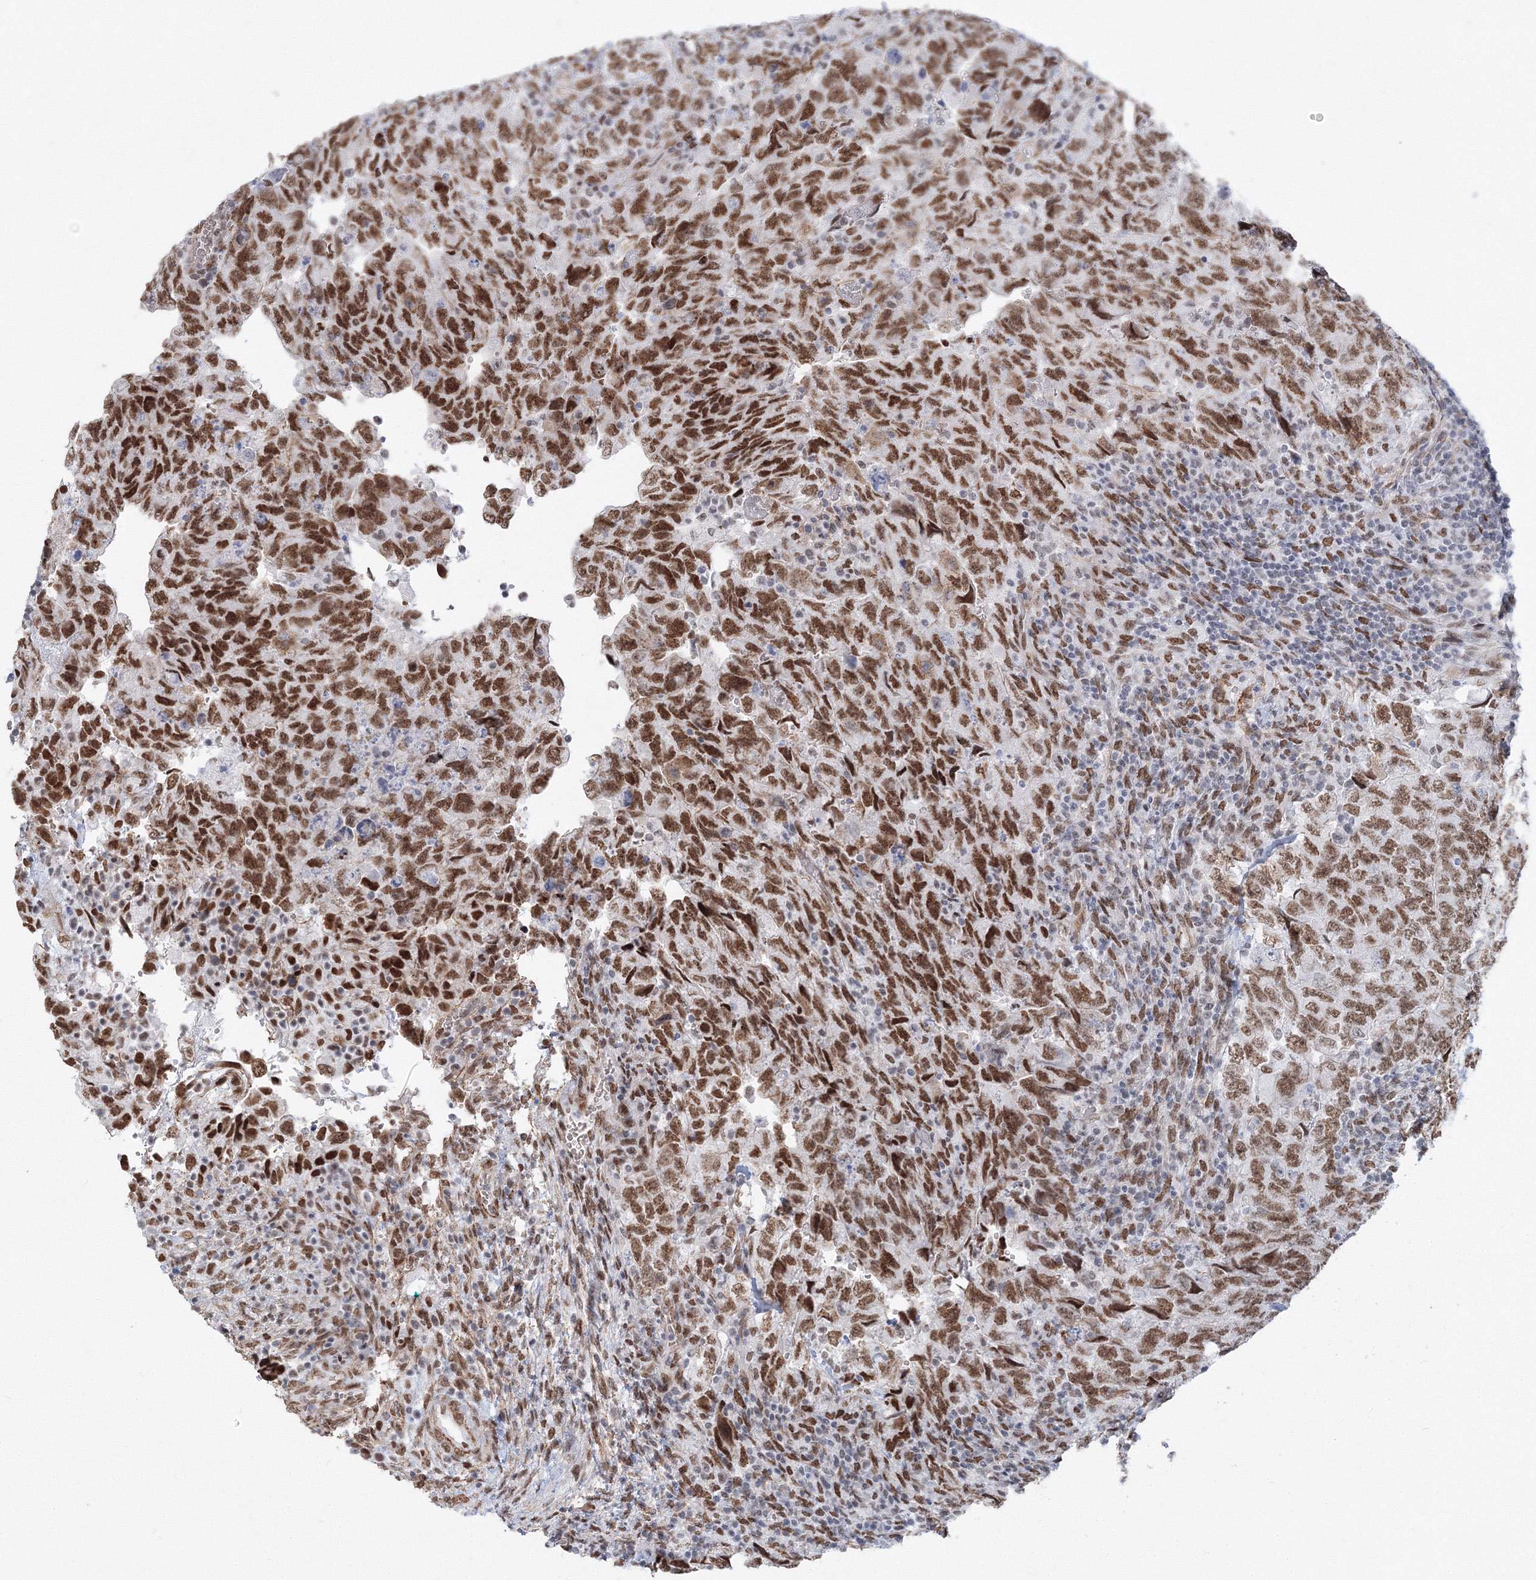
{"staining": {"intensity": "strong", "quantity": ">75%", "location": "nuclear"}, "tissue": "testis cancer", "cell_type": "Tumor cells", "image_type": "cancer", "snomed": [{"axis": "morphology", "description": "Carcinoma, Embryonal, NOS"}, {"axis": "topography", "description": "Testis"}], "caption": "DAB immunohistochemical staining of testis embryonal carcinoma shows strong nuclear protein positivity in about >75% of tumor cells.", "gene": "ZNF638", "patient": {"sex": "male", "age": 36}}